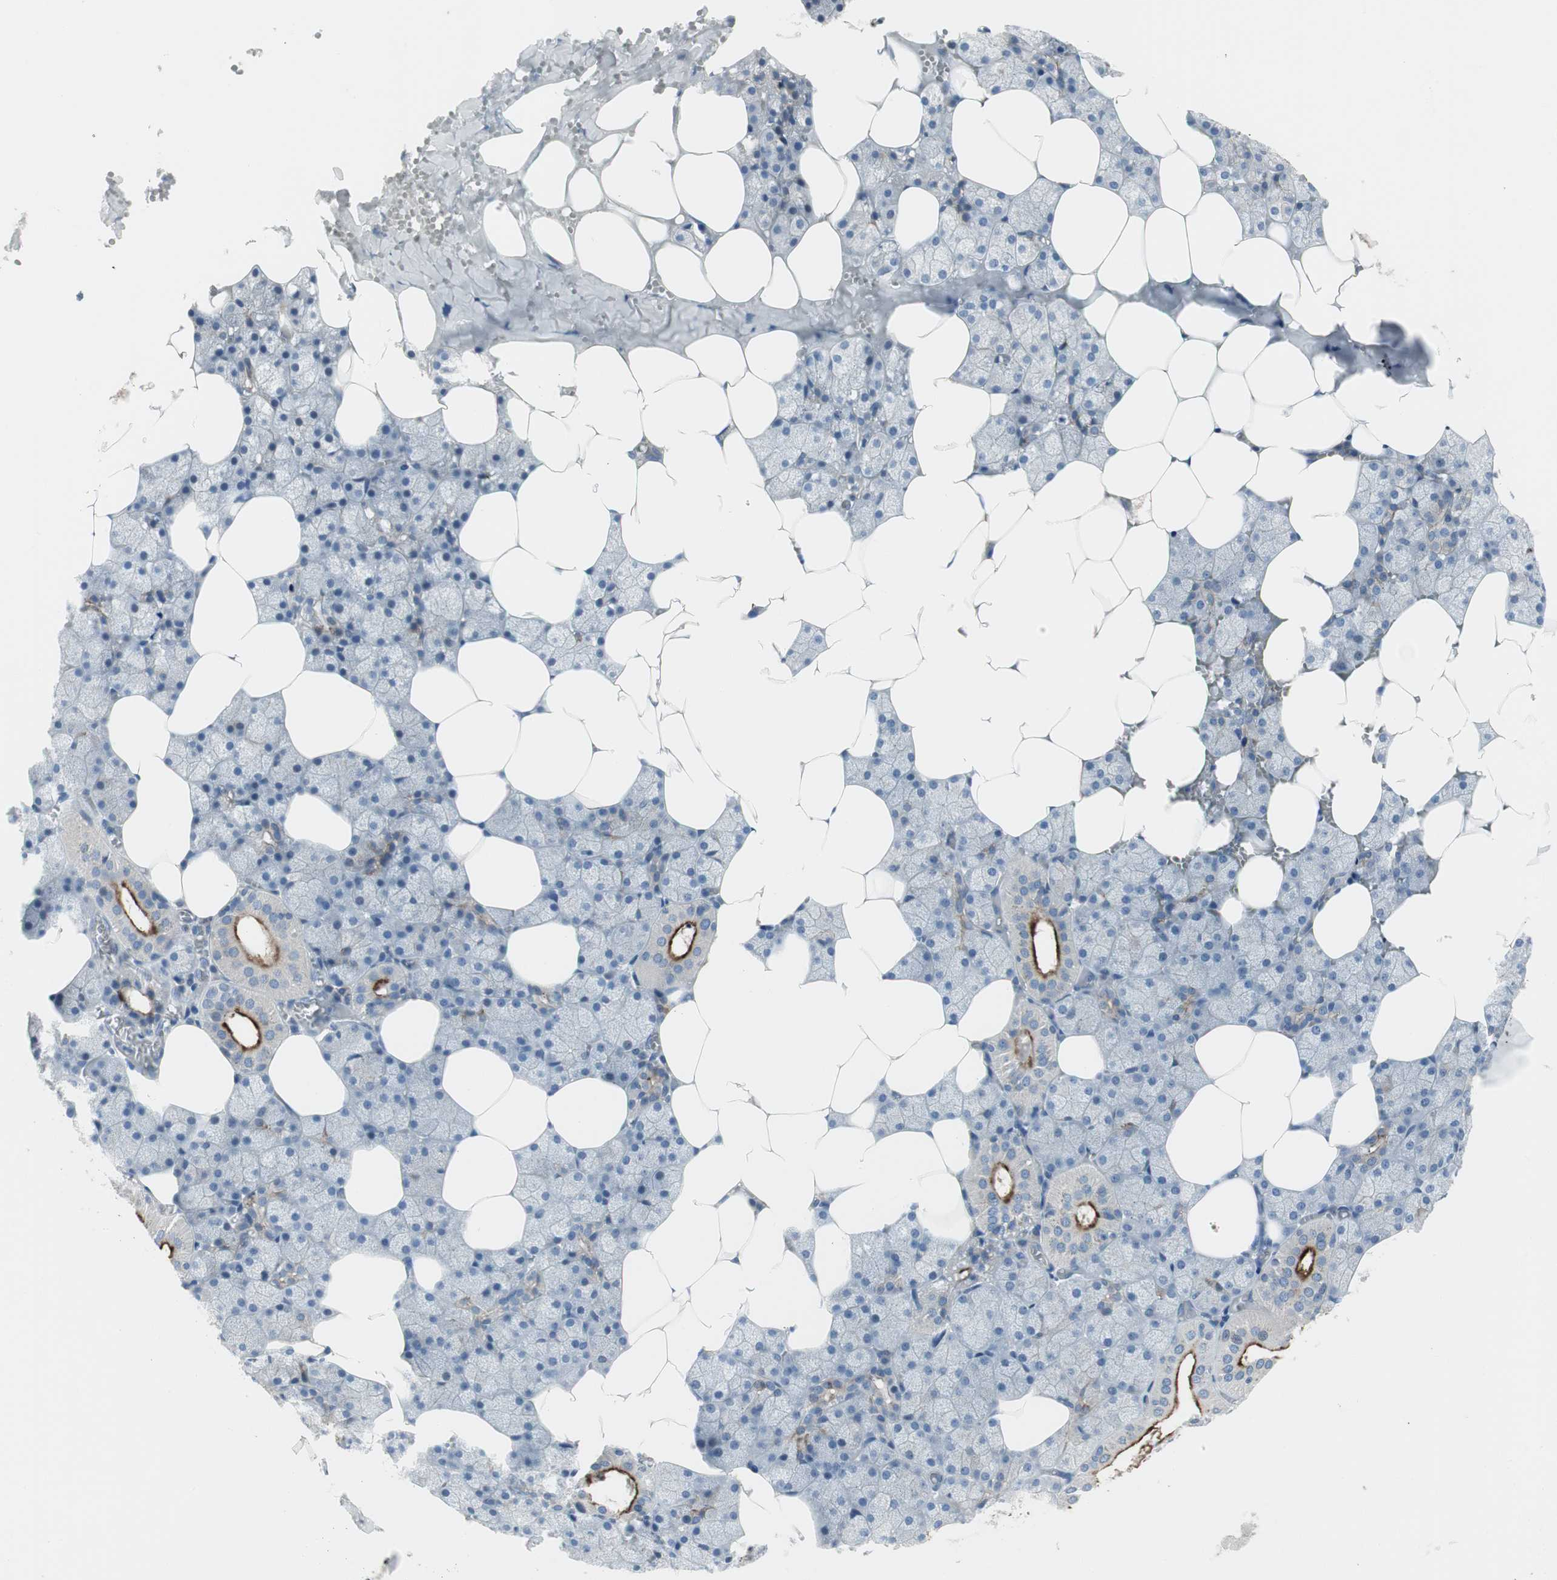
{"staining": {"intensity": "moderate", "quantity": ">75%", "location": "cytoplasmic/membranous"}, "tissue": "salivary gland", "cell_type": "Glandular cells", "image_type": "normal", "snomed": [{"axis": "morphology", "description": "Normal tissue, NOS"}, {"axis": "topography", "description": "Salivary gland"}], "caption": "Protein staining of unremarkable salivary gland shows moderate cytoplasmic/membranous expression in about >75% of glandular cells. Using DAB (3,3'-diaminobenzidine) (brown) and hematoxylin (blue) stains, captured at high magnification using brightfield microscopy.", "gene": "PIGR", "patient": {"sex": "male", "age": 62}}